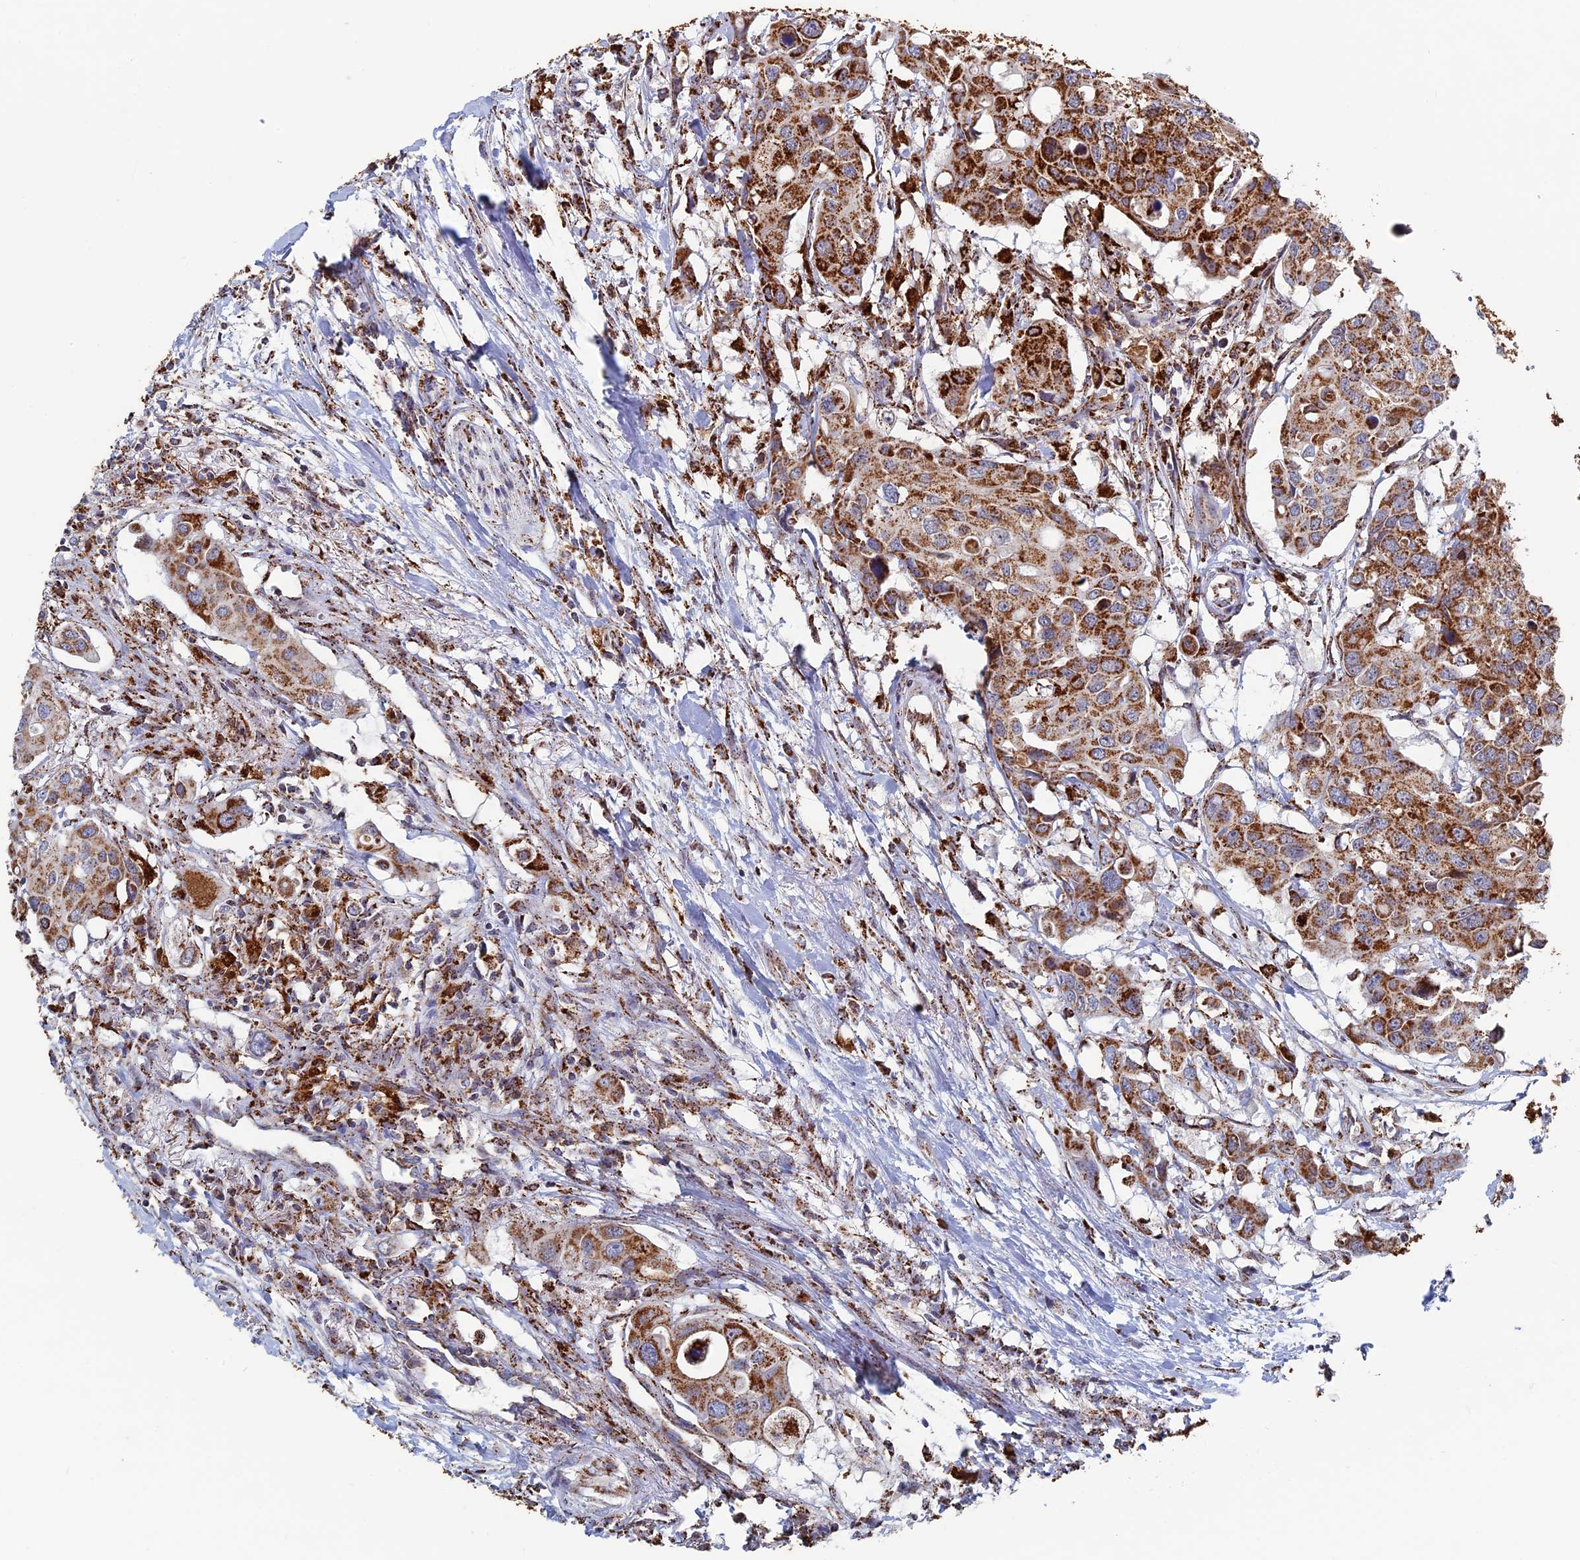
{"staining": {"intensity": "strong", "quantity": ">75%", "location": "cytoplasmic/membranous"}, "tissue": "colorectal cancer", "cell_type": "Tumor cells", "image_type": "cancer", "snomed": [{"axis": "morphology", "description": "Adenocarcinoma, NOS"}, {"axis": "topography", "description": "Colon"}], "caption": "Immunohistochemical staining of colorectal cancer (adenocarcinoma) shows high levels of strong cytoplasmic/membranous positivity in about >75% of tumor cells.", "gene": "SEC24D", "patient": {"sex": "male", "age": 77}}